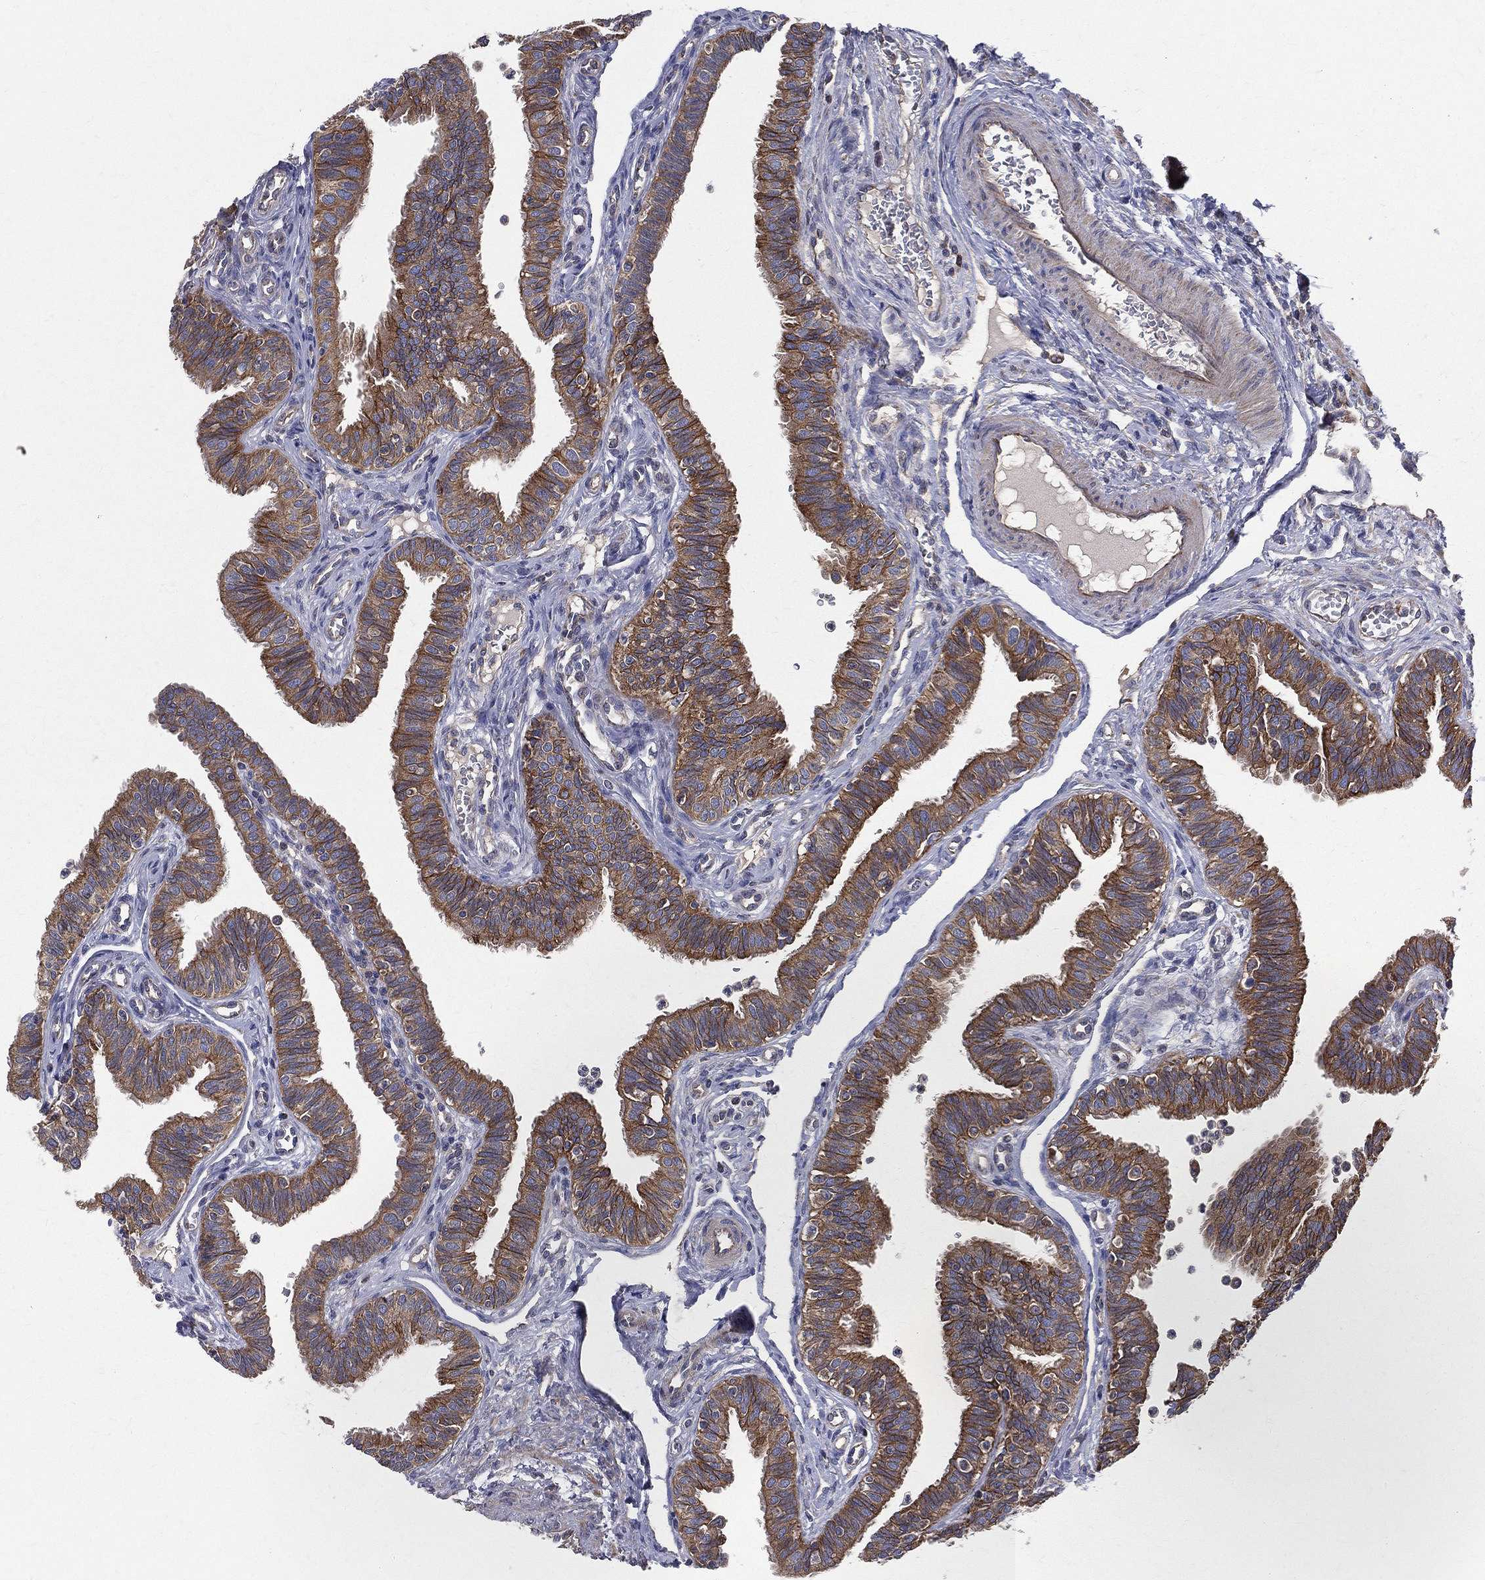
{"staining": {"intensity": "strong", "quantity": "25%-75%", "location": "cytoplasmic/membranous"}, "tissue": "fallopian tube", "cell_type": "Glandular cells", "image_type": "normal", "snomed": [{"axis": "morphology", "description": "Normal tissue, NOS"}, {"axis": "topography", "description": "Fallopian tube"}], "caption": "Glandular cells reveal high levels of strong cytoplasmic/membranous staining in approximately 25%-75% of cells in unremarkable fallopian tube. (DAB (3,3'-diaminobenzidine) IHC with brightfield microscopy, high magnification).", "gene": "MIX23", "patient": {"sex": "female", "age": 36}}